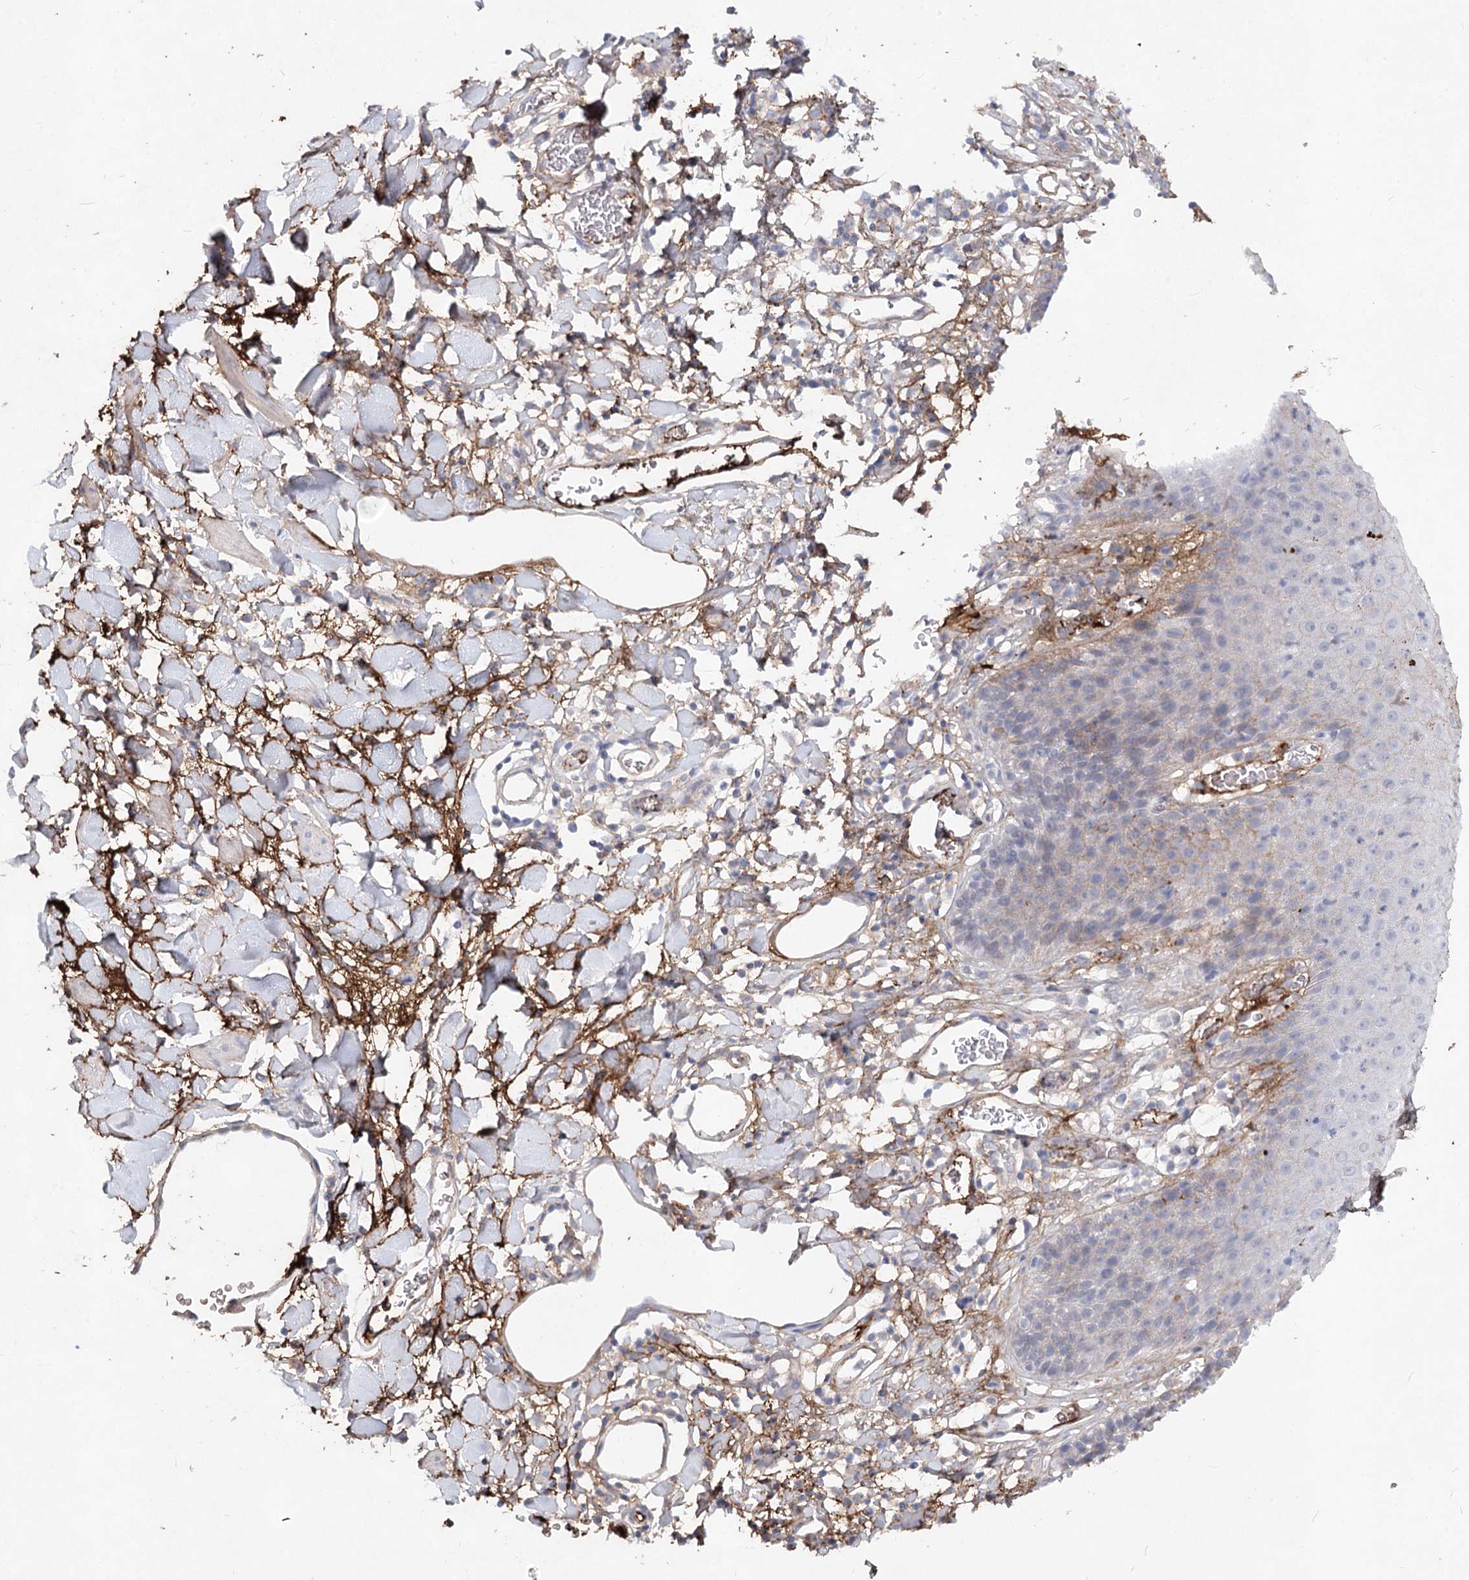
{"staining": {"intensity": "negative", "quantity": "none", "location": "none"}, "tissue": "skin", "cell_type": "Epidermal cells", "image_type": "normal", "snomed": [{"axis": "morphology", "description": "Normal tissue, NOS"}, {"axis": "topography", "description": "Vulva"}], "caption": "A micrograph of skin stained for a protein reveals no brown staining in epidermal cells.", "gene": "TASOR2", "patient": {"sex": "female", "age": 68}}